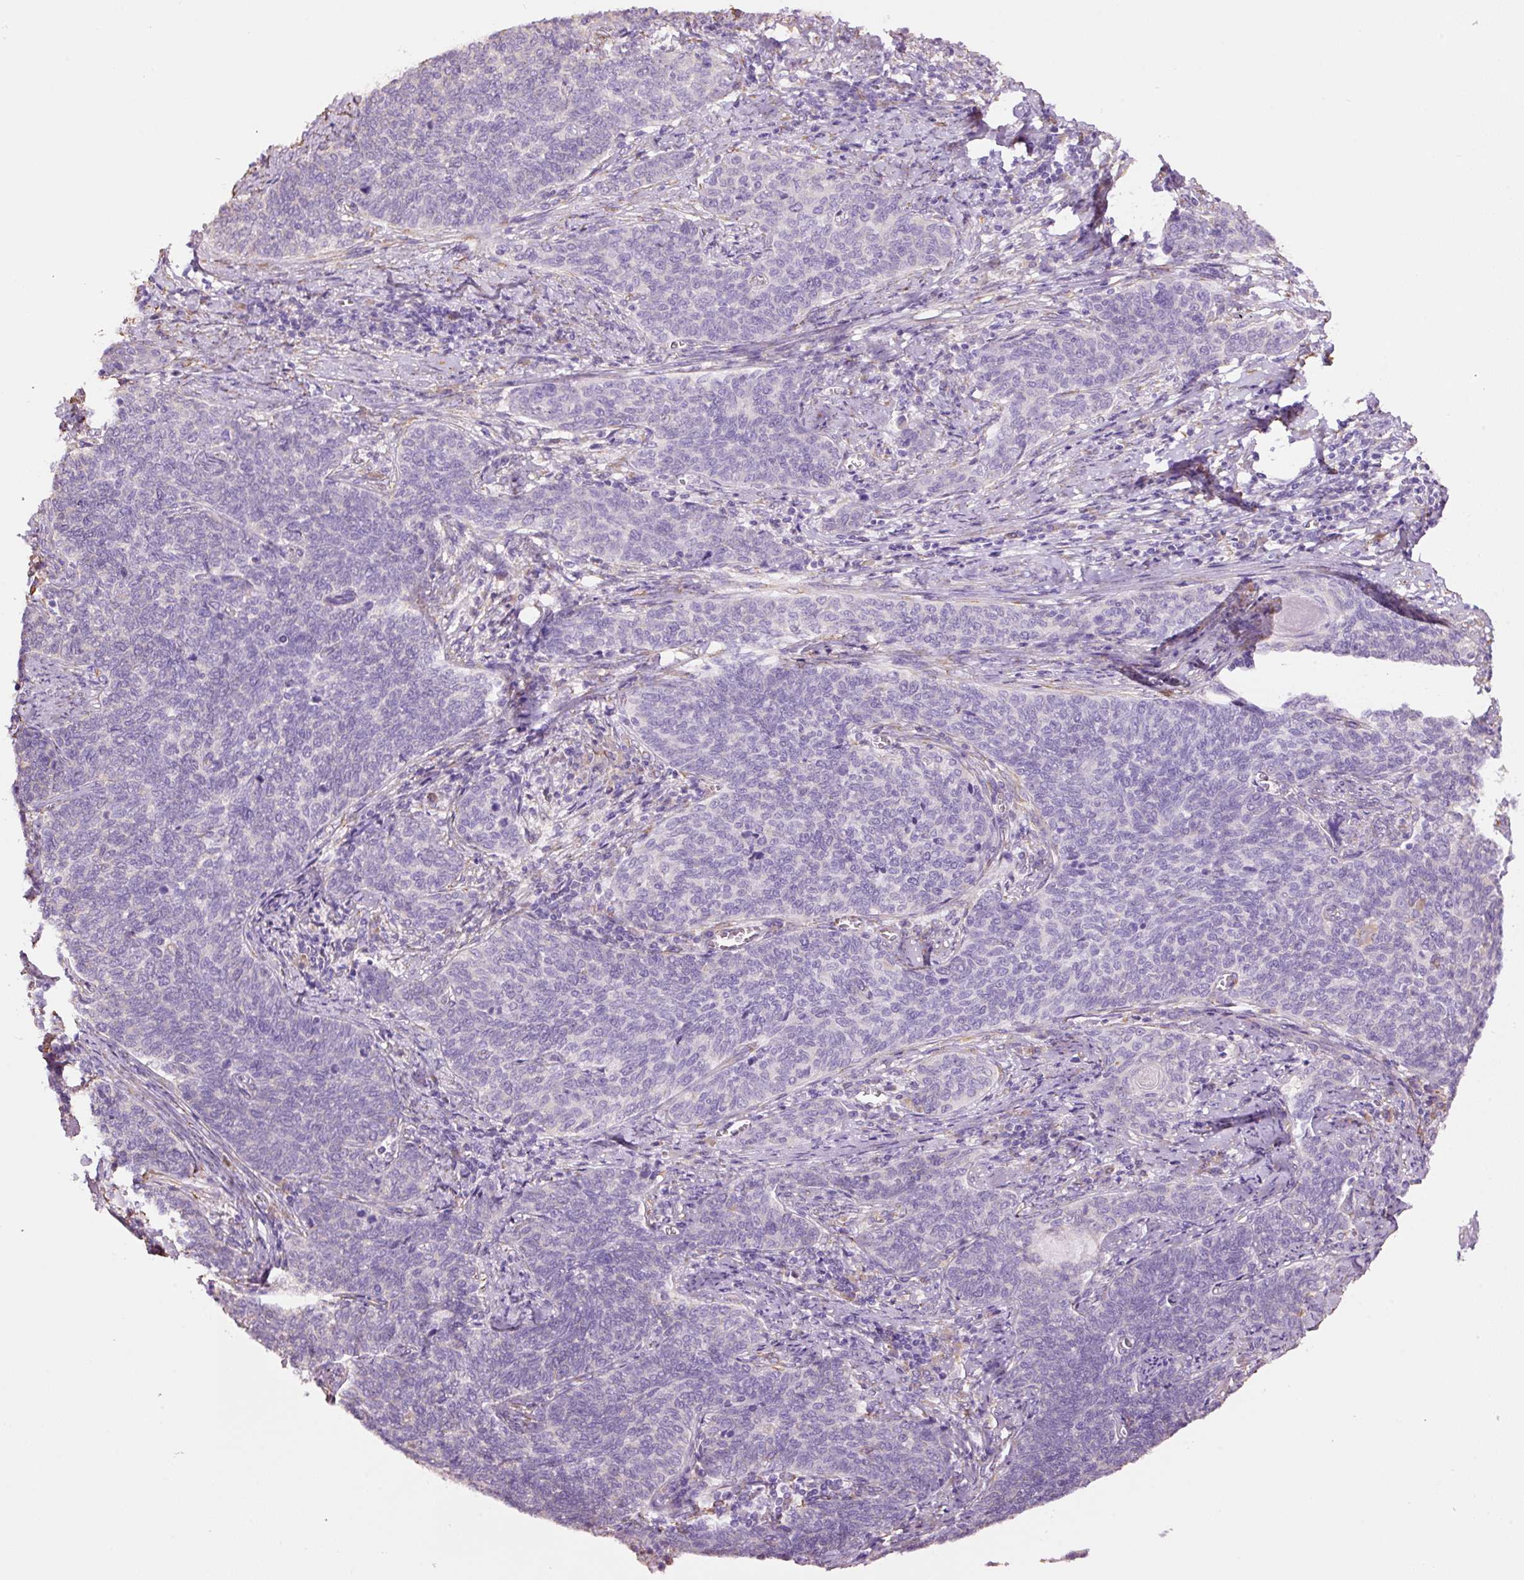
{"staining": {"intensity": "negative", "quantity": "none", "location": "none"}, "tissue": "cervical cancer", "cell_type": "Tumor cells", "image_type": "cancer", "snomed": [{"axis": "morphology", "description": "Squamous cell carcinoma, NOS"}, {"axis": "topography", "description": "Cervix"}], "caption": "IHC of human cervical cancer displays no staining in tumor cells. The staining is performed using DAB brown chromogen with nuclei counter-stained in using hematoxylin.", "gene": "GCG", "patient": {"sex": "female", "age": 39}}